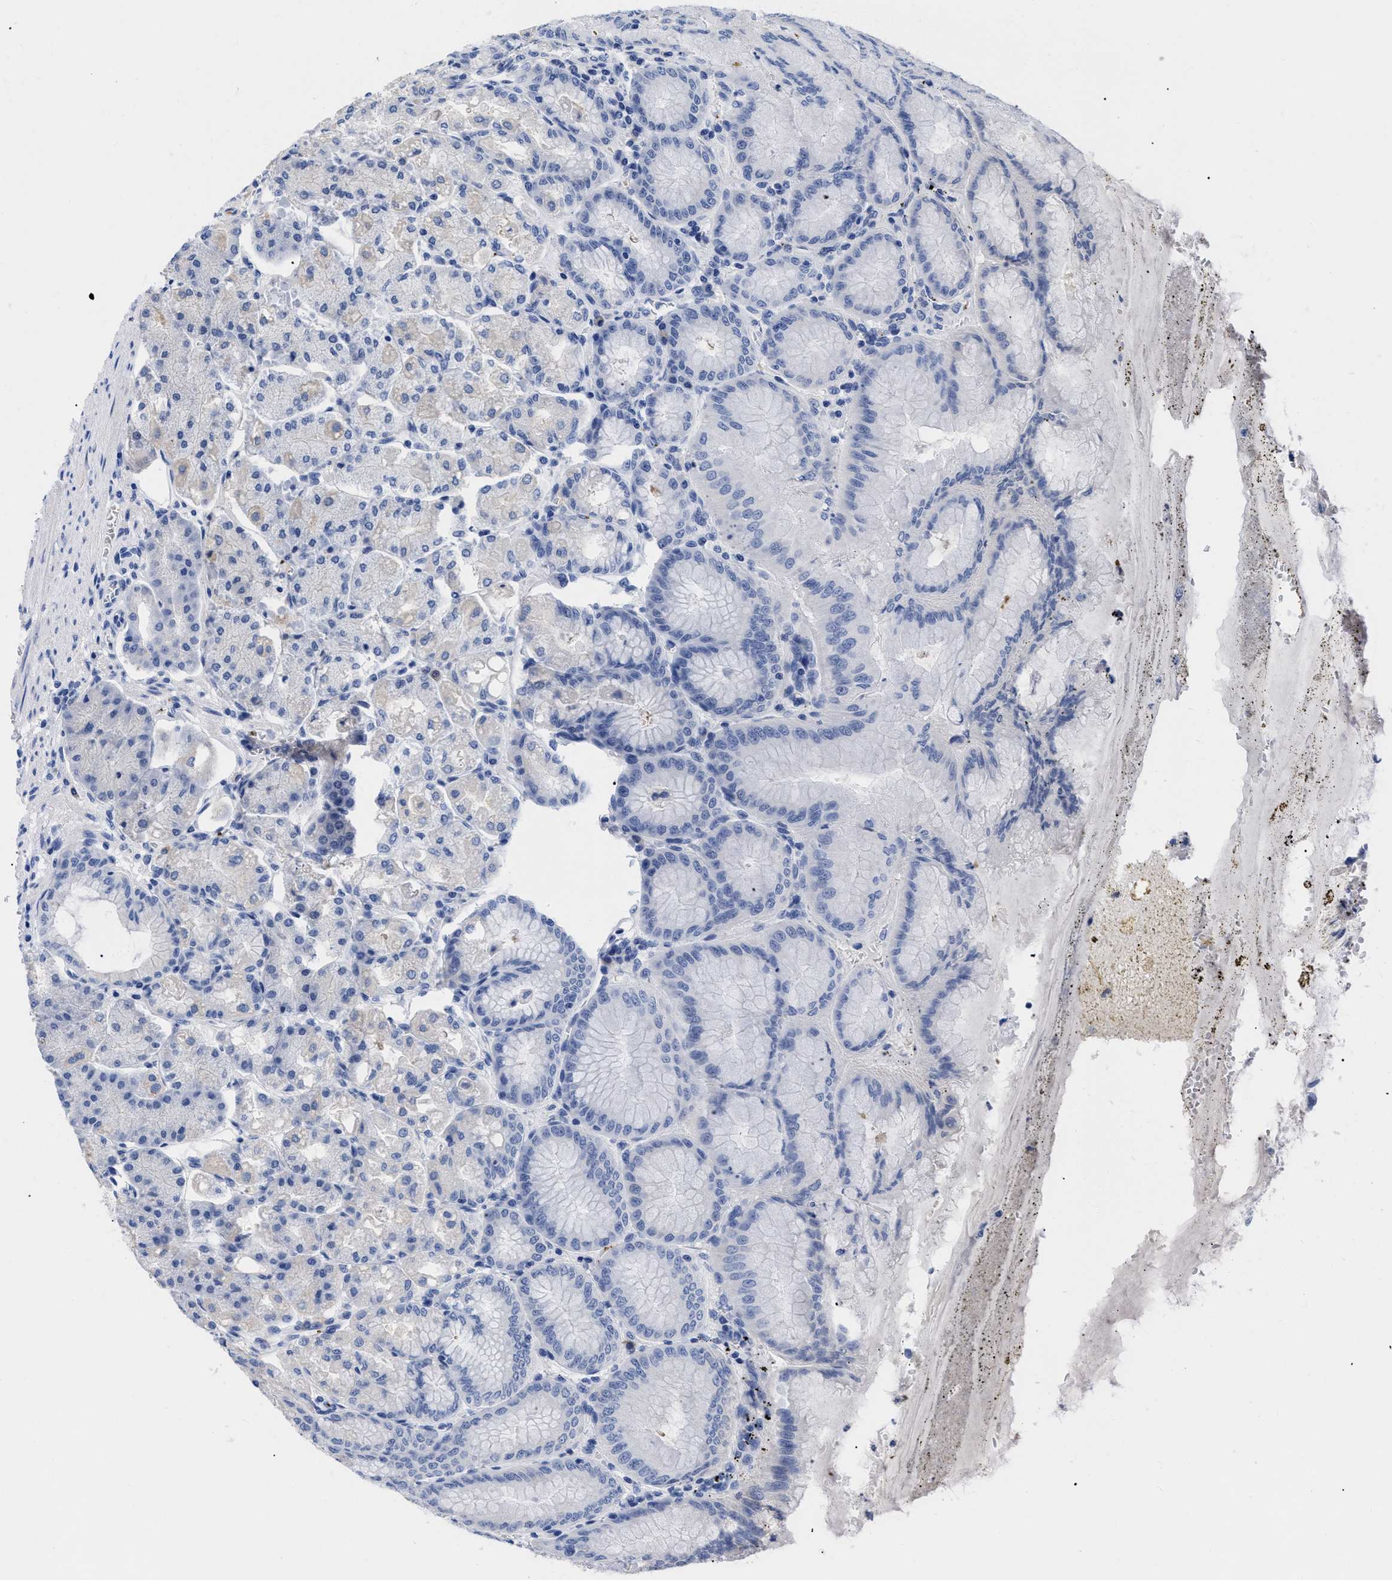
{"staining": {"intensity": "negative", "quantity": "none", "location": "none"}, "tissue": "stomach", "cell_type": "Glandular cells", "image_type": "normal", "snomed": [{"axis": "morphology", "description": "Normal tissue, NOS"}, {"axis": "topography", "description": "Stomach, lower"}], "caption": "Image shows no significant protein staining in glandular cells of unremarkable stomach.", "gene": "TREML1", "patient": {"sex": "male", "age": 71}}